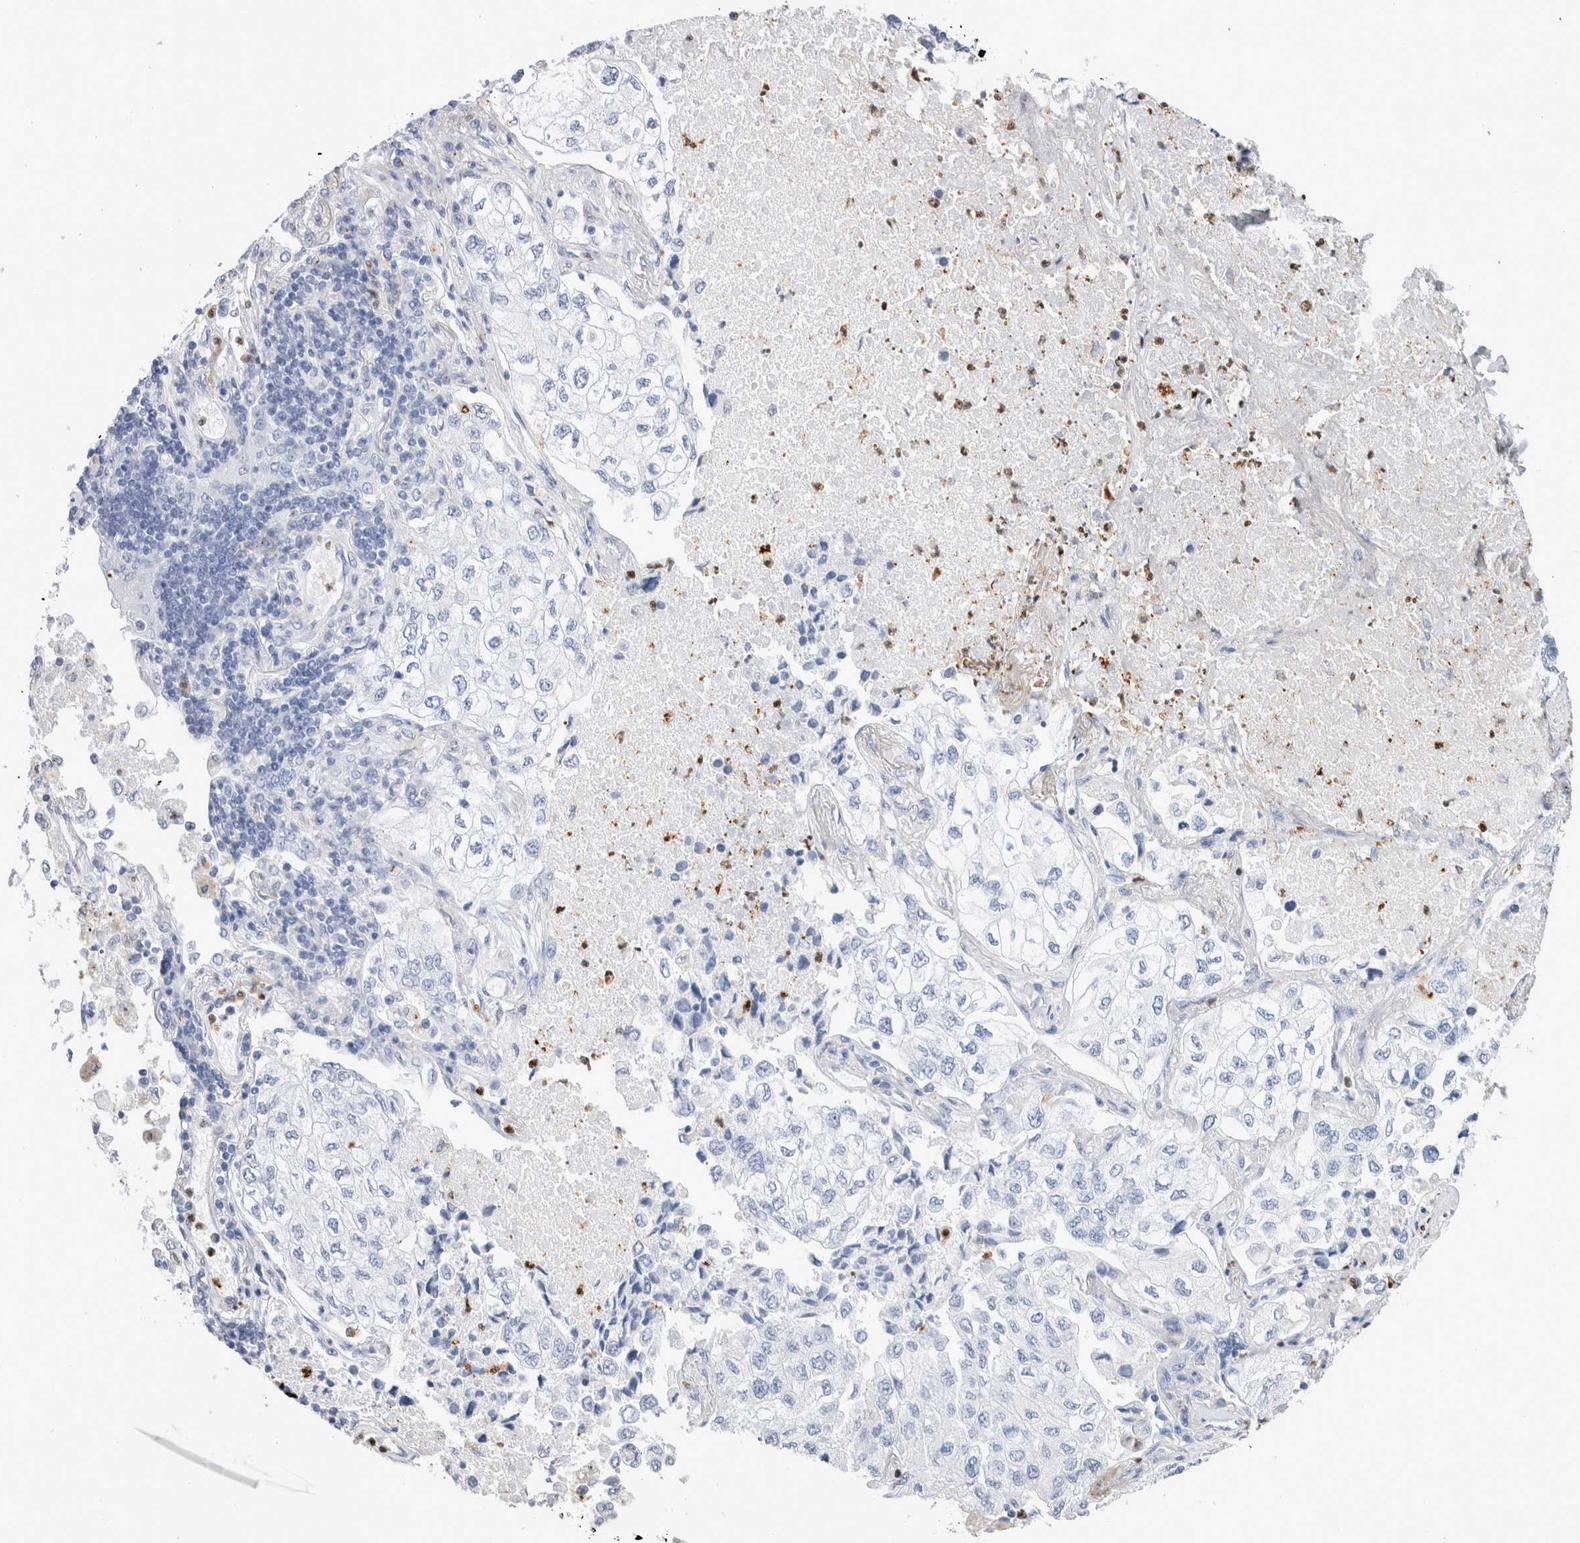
{"staining": {"intensity": "negative", "quantity": "none", "location": "none"}, "tissue": "lung cancer", "cell_type": "Tumor cells", "image_type": "cancer", "snomed": [{"axis": "morphology", "description": "Adenocarcinoma, NOS"}, {"axis": "topography", "description": "Lung"}], "caption": "Lung cancer (adenocarcinoma) was stained to show a protein in brown. There is no significant staining in tumor cells. (DAB IHC, high magnification).", "gene": "SLC10A5", "patient": {"sex": "male", "age": 63}}